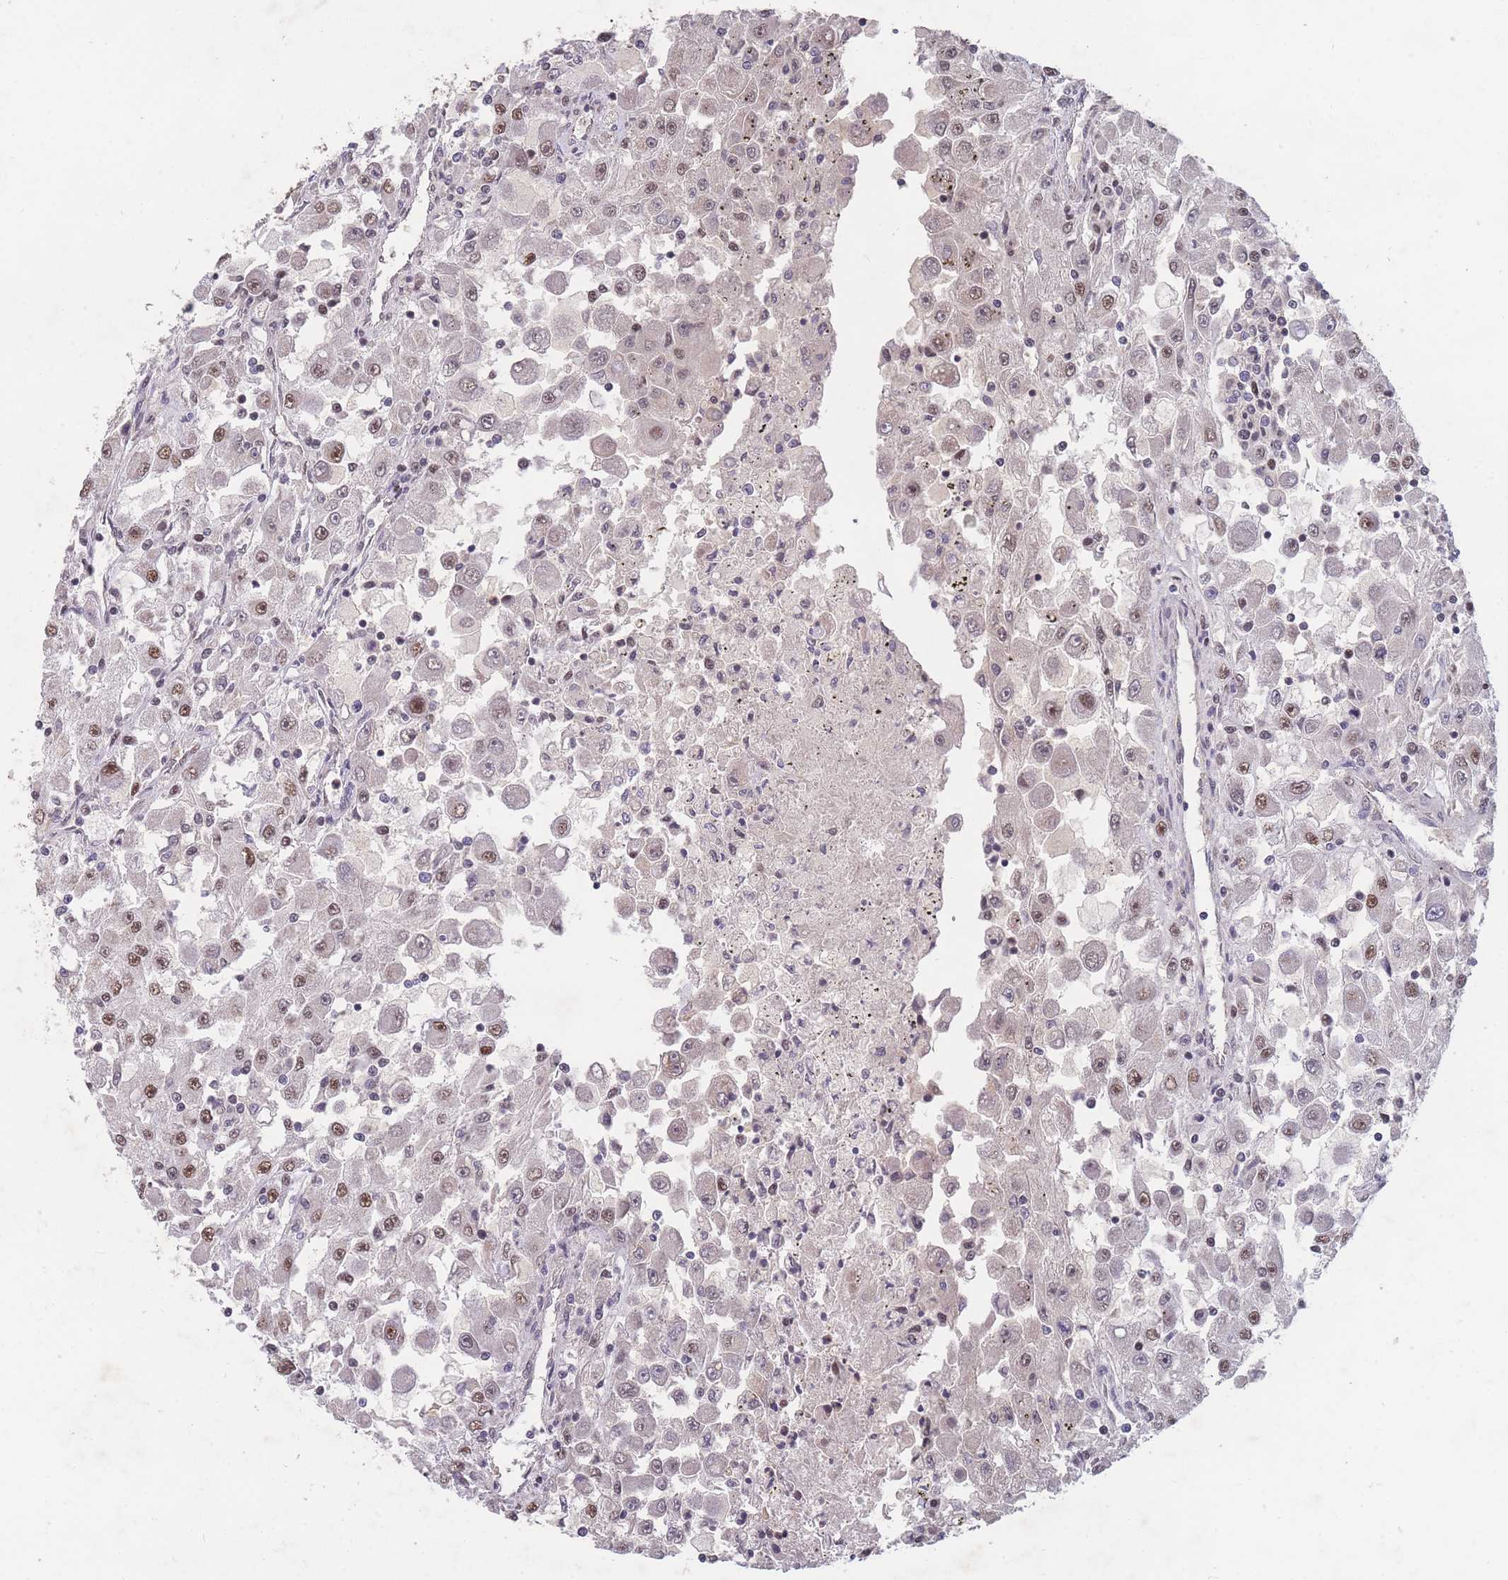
{"staining": {"intensity": "moderate", "quantity": ">75%", "location": "nuclear"}, "tissue": "renal cancer", "cell_type": "Tumor cells", "image_type": "cancer", "snomed": [{"axis": "morphology", "description": "Adenocarcinoma, NOS"}, {"axis": "topography", "description": "Kidney"}], "caption": "Protein staining reveals moderate nuclear positivity in approximately >75% of tumor cells in adenocarcinoma (renal).", "gene": "SNRPA1", "patient": {"sex": "female", "age": 67}}